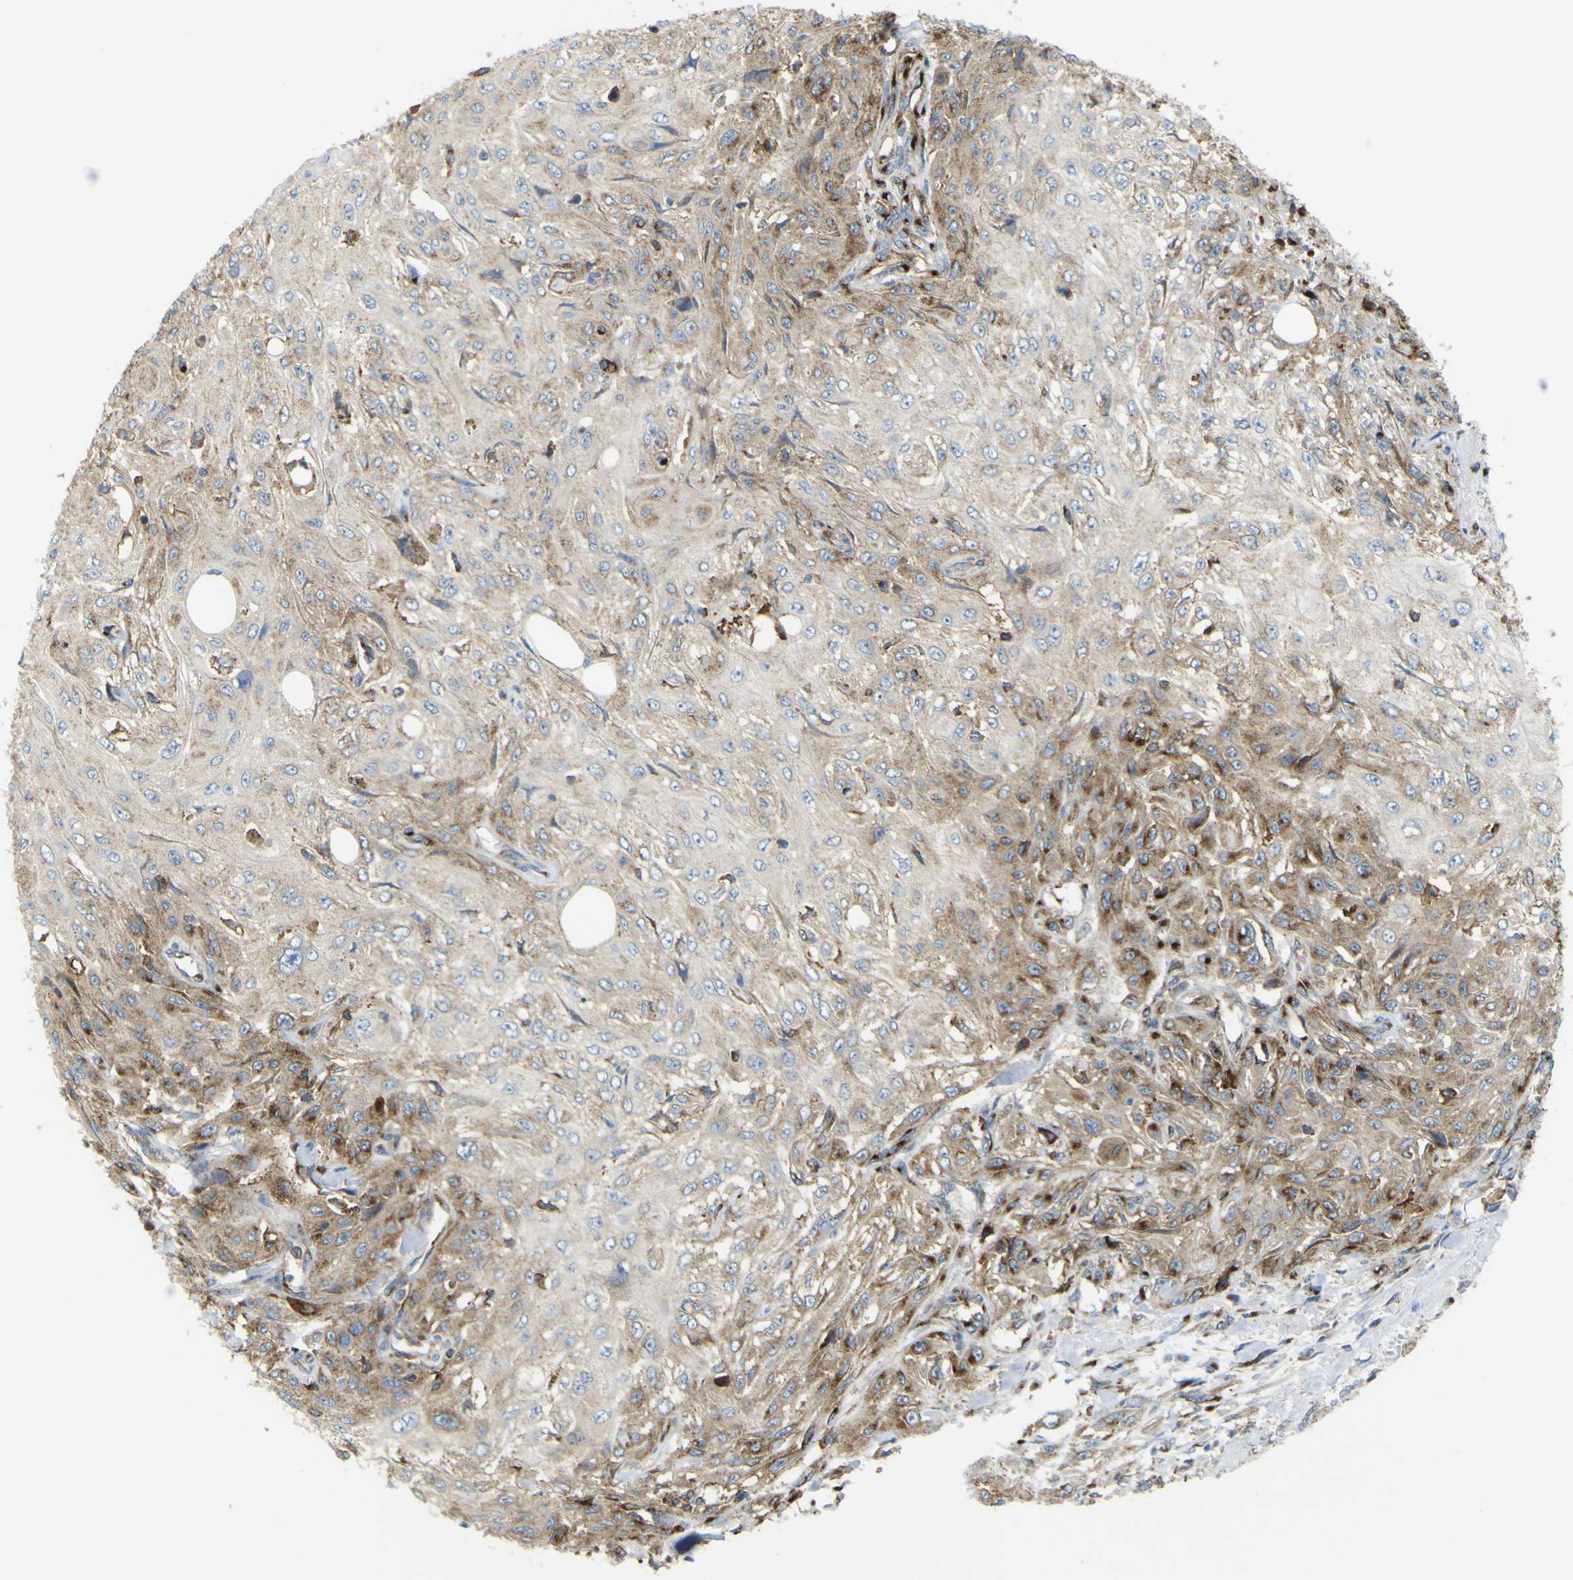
{"staining": {"intensity": "weak", "quantity": ">75%", "location": "cytoplasmic/membranous"}, "tissue": "skin cancer", "cell_type": "Tumor cells", "image_type": "cancer", "snomed": [{"axis": "morphology", "description": "Squamous cell carcinoma, NOS"}, {"axis": "topography", "description": "Skin"}], "caption": "A low amount of weak cytoplasmic/membranous expression is appreciated in approximately >75% of tumor cells in skin cancer tissue. Ihc stains the protein of interest in brown and the nuclei are stained blue.", "gene": "IGF2R", "patient": {"sex": "male", "age": 75}}